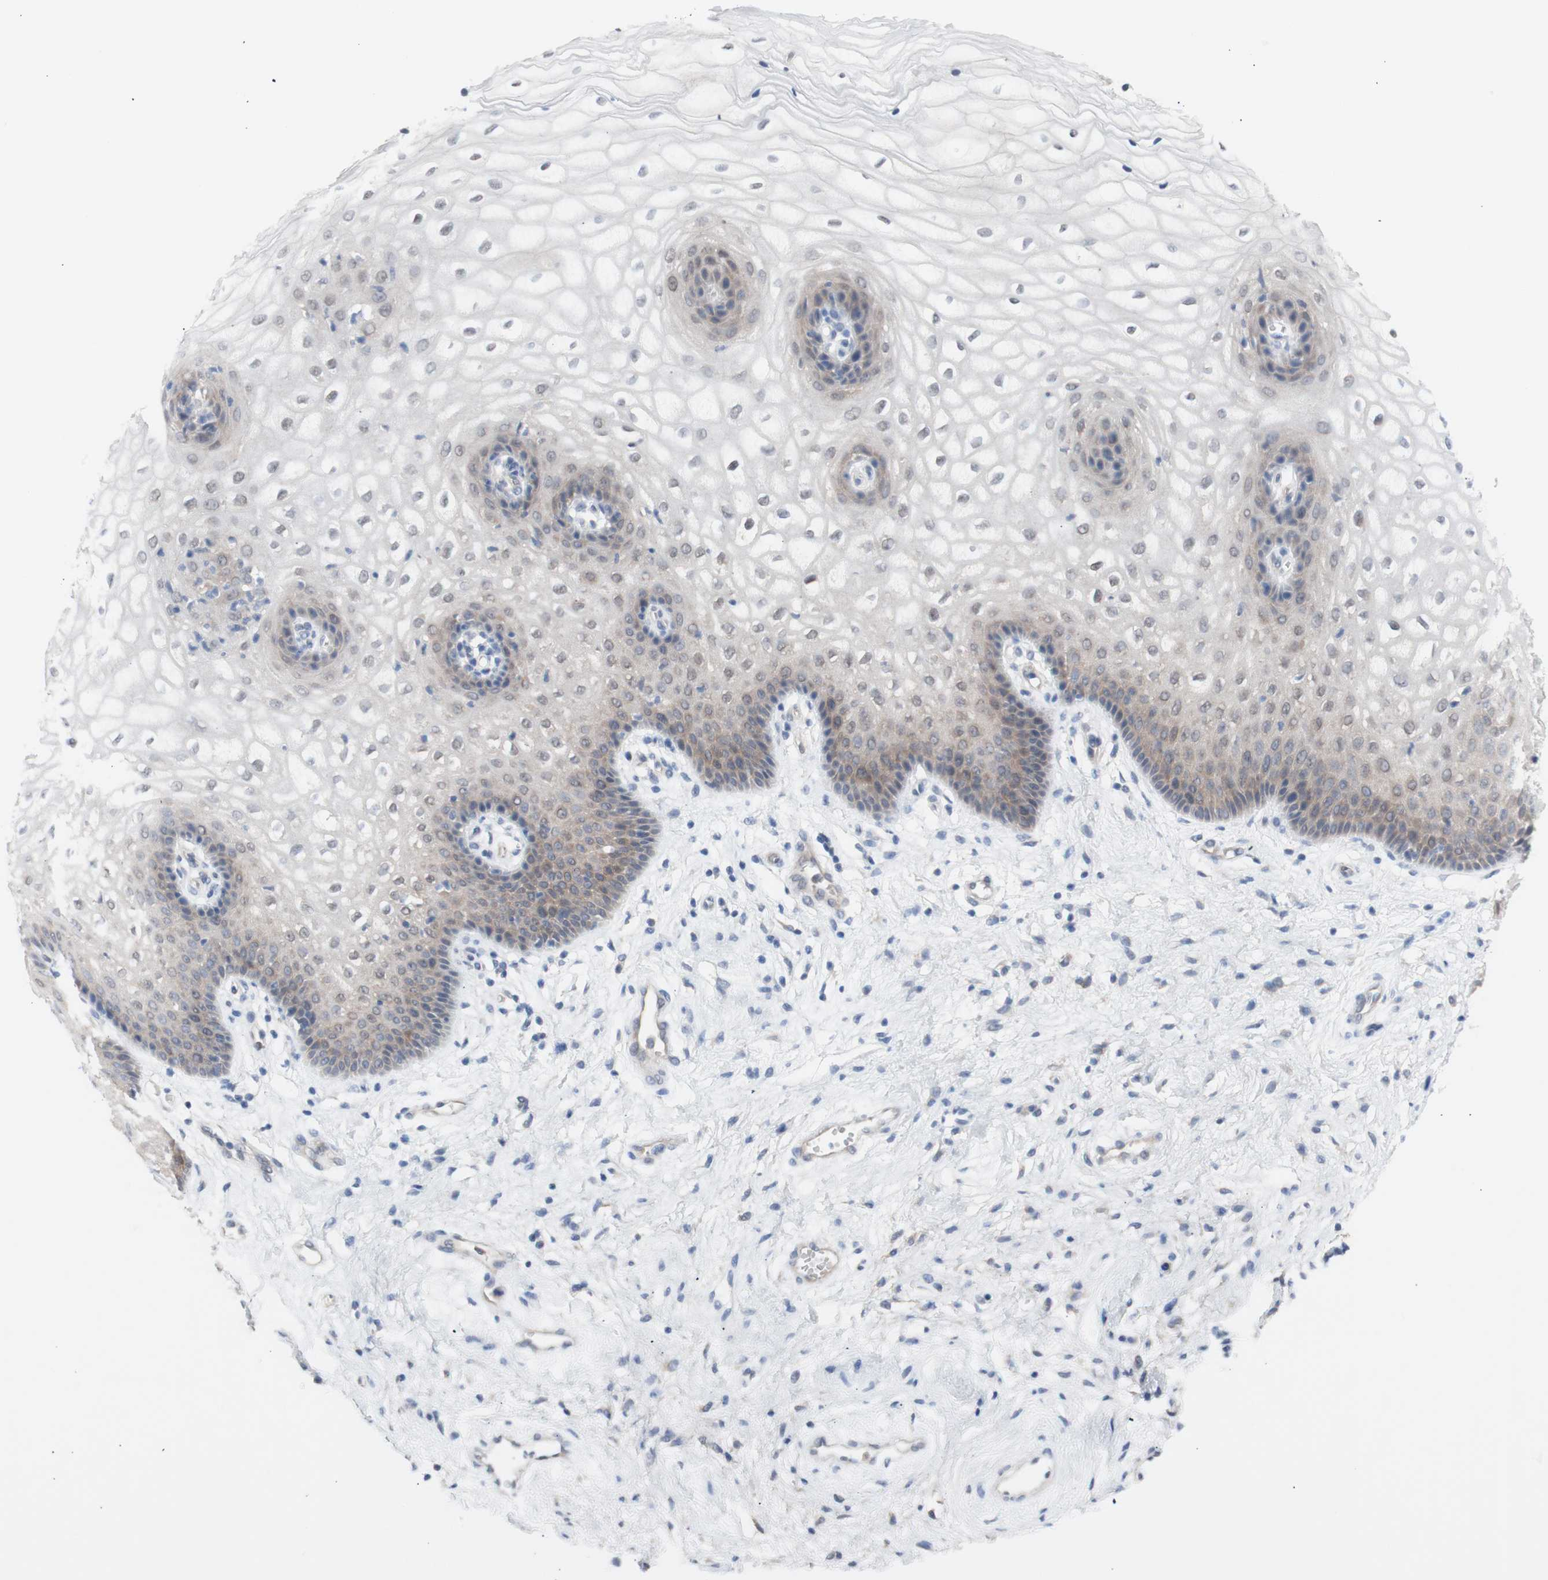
{"staining": {"intensity": "weak", "quantity": "25%-75%", "location": "cytoplasmic/membranous"}, "tissue": "vagina", "cell_type": "Squamous epithelial cells", "image_type": "normal", "snomed": [{"axis": "morphology", "description": "Normal tissue, NOS"}, {"axis": "topography", "description": "Vagina"}], "caption": "Immunohistochemistry (DAB) staining of benign human vagina reveals weak cytoplasmic/membranous protein expression in about 25%-75% of squamous epithelial cells.", "gene": "PRMT5", "patient": {"sex": "female", "age": 34}}